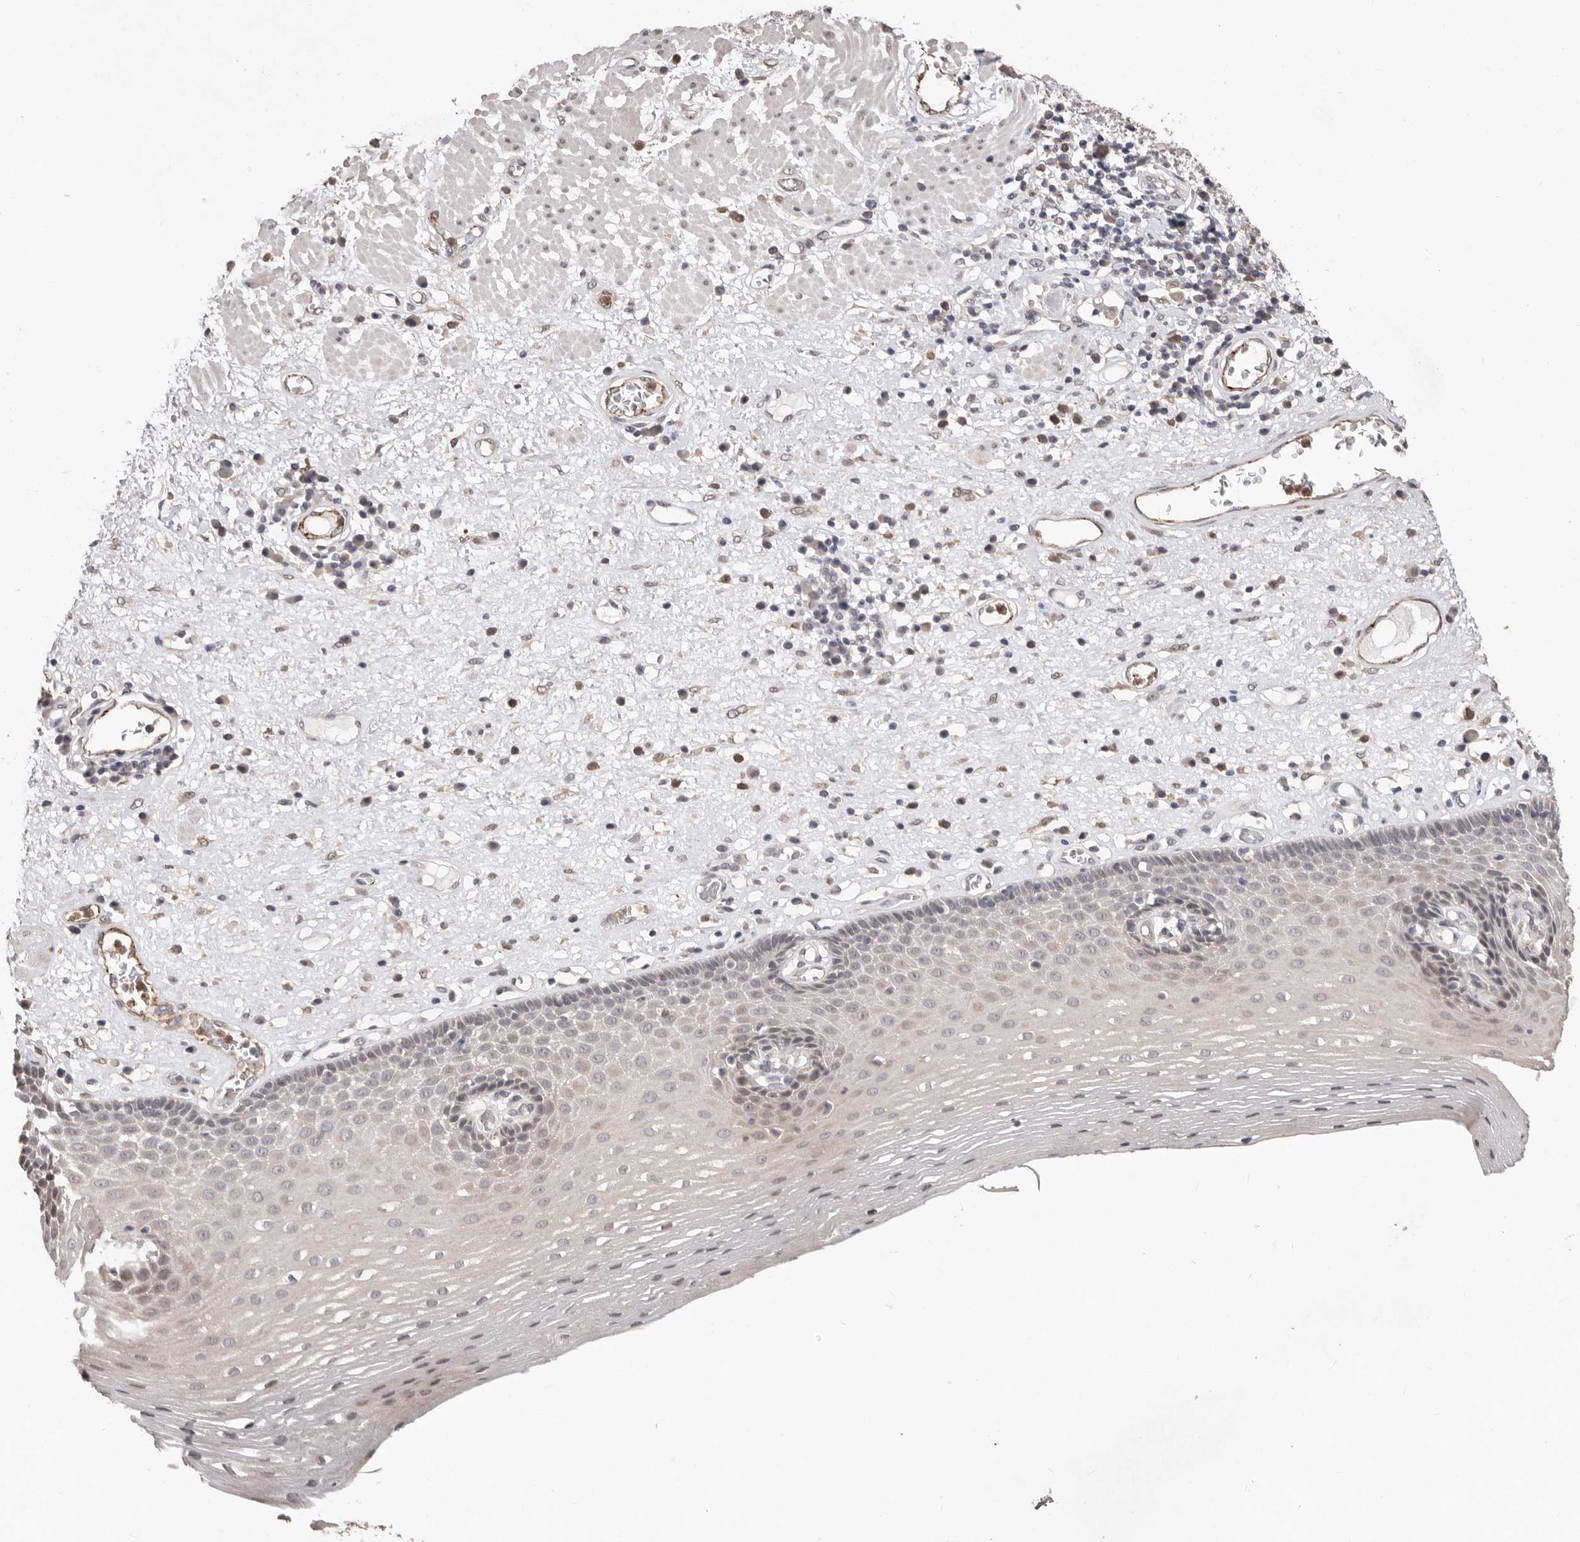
{"staining": {"intensity": "weak", "quantity": "<25%", "location": "cytoplasmic/membranous"}, "tissue": "esophagus", "cell_type": "Squamous epithelial cells", "image_type": "normal", "snomed": [{"axis": "morphology", "description": "Normal tissue, NOS"}, {"axis": "morphology", "description": "Adenocarcinoma, NOS"}, {"axis": "topography", "description": "Esophagus"}], "caption": "Immunohistochemistry (IHC) of normal human esophagus displays no staining in squamous epithelial cells.", "gene": "SULT1E1", "patient": {"sex": "male", "age": 62}}